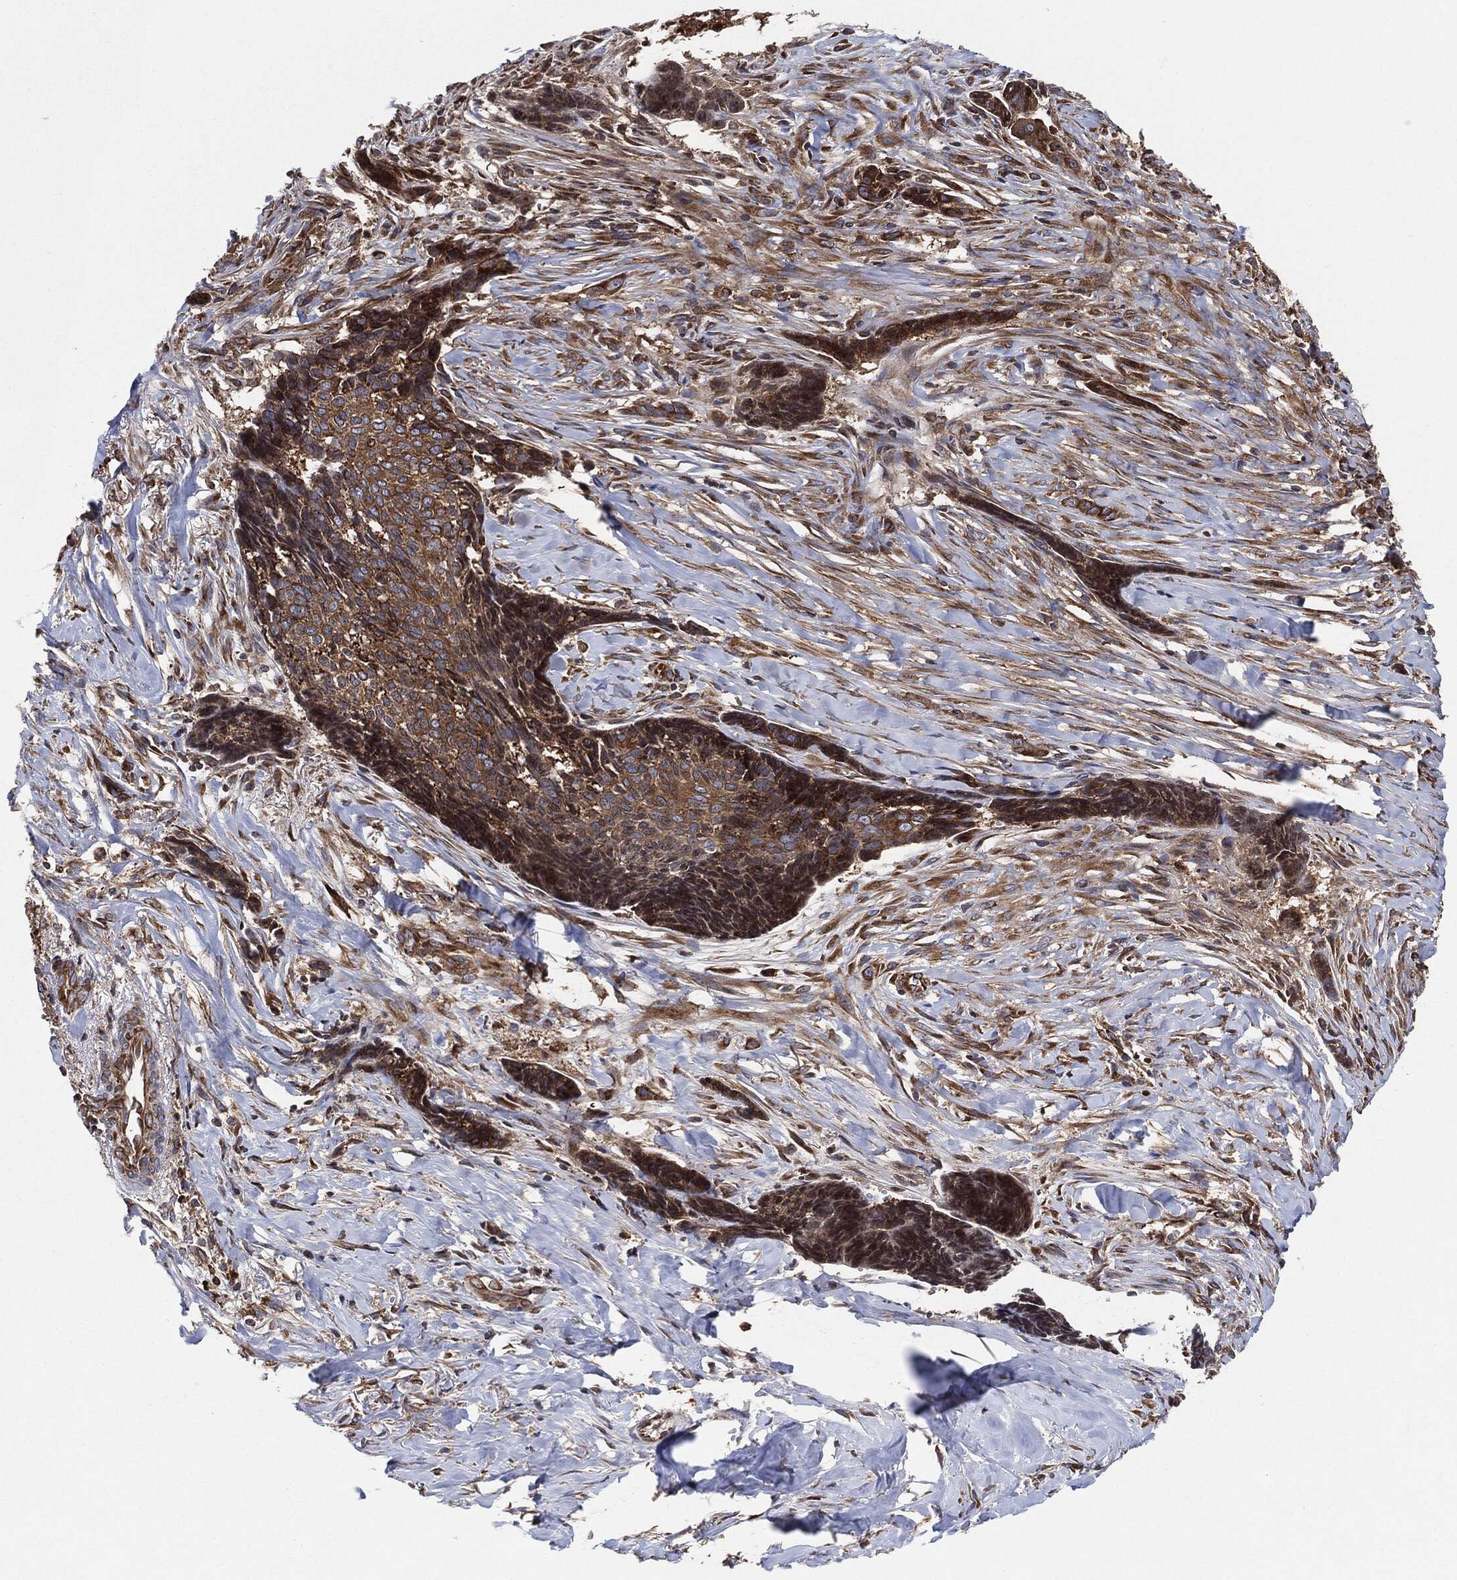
{"staining": {"intensity": "moderate", "quantity": ">75%", "location": "cytoplasmic/membranous"}, "tissue": "skin cancer", "cell_type": "Tumor cells", "image_type": "cancer", "snomed": [{"axis": "morphology", "description": "Basal cell carcinoma"}, {"axis": "topography", "description": "Skin"}], "caption": "The micrograph exhibits immunohistochemical staining of basal cell carcinoma (skin). There is moderate cytoplasmic/membranous expression is identified in about >75% of tumor cells. The staining was performed using DAB to visualize the protein expression in brown, while the nuclei were stained in blue with hematoxylin (Magnification: 20x).", "gene": "EIF2S2", "patient": {"sex": "male", "age": 86}}